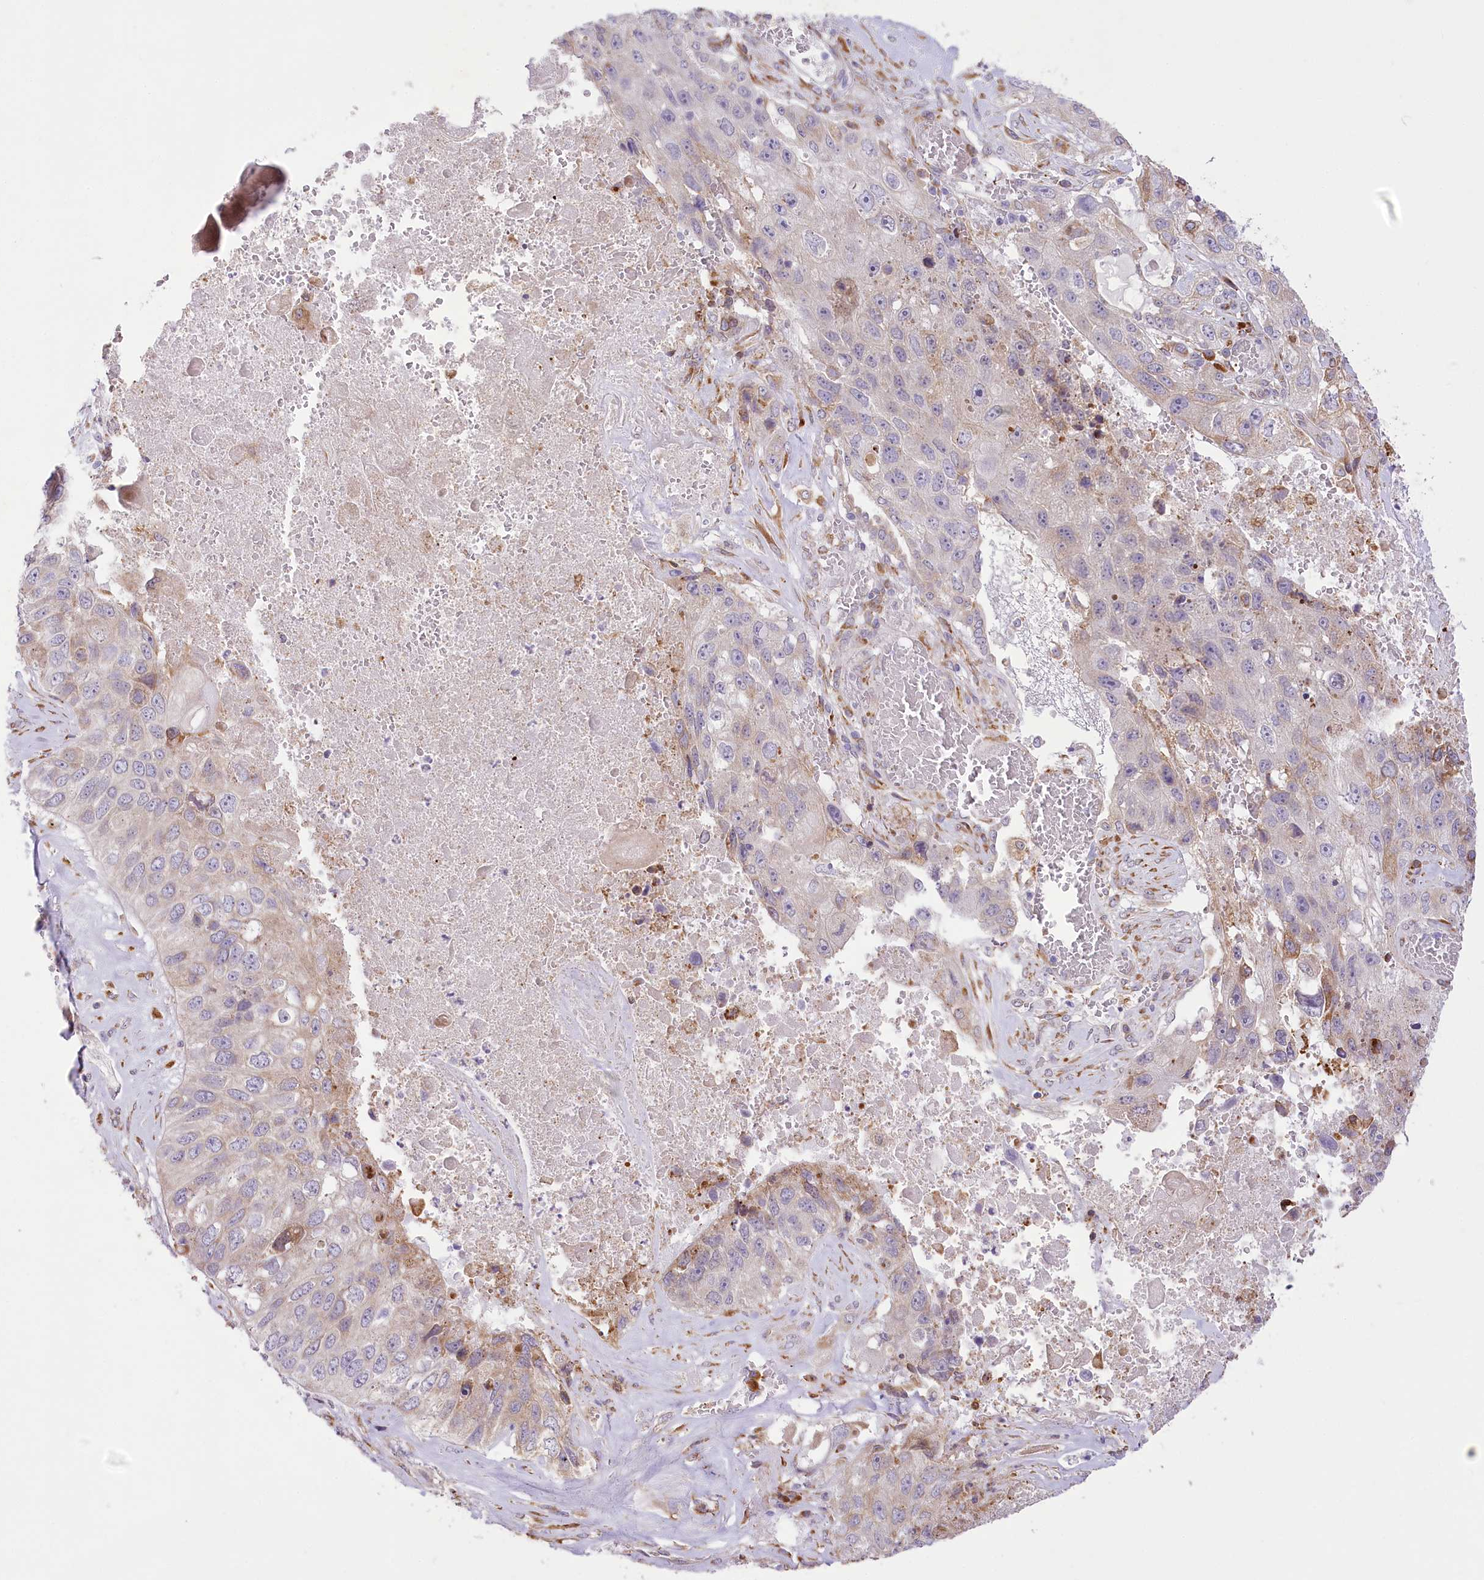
{"staining": {"intensity": "weak", "quantity": "<25%", "location": "cytoplasmic/membranous"}, "tissue": "lung cancer", "cell_type": "Tumor cells", "image_type": "cancer", "snomed": [{"axis": "morphology", "description": "Squamous cell carcinoma, NOS"}, {"axis": "topography", "description": "Lung"}], "caption": "Tumor cells show no significant positivity in squamous cell carcinoma (lung).", "gene": "NCKAP5", "patient": {"sex": "male", "age": 61}}